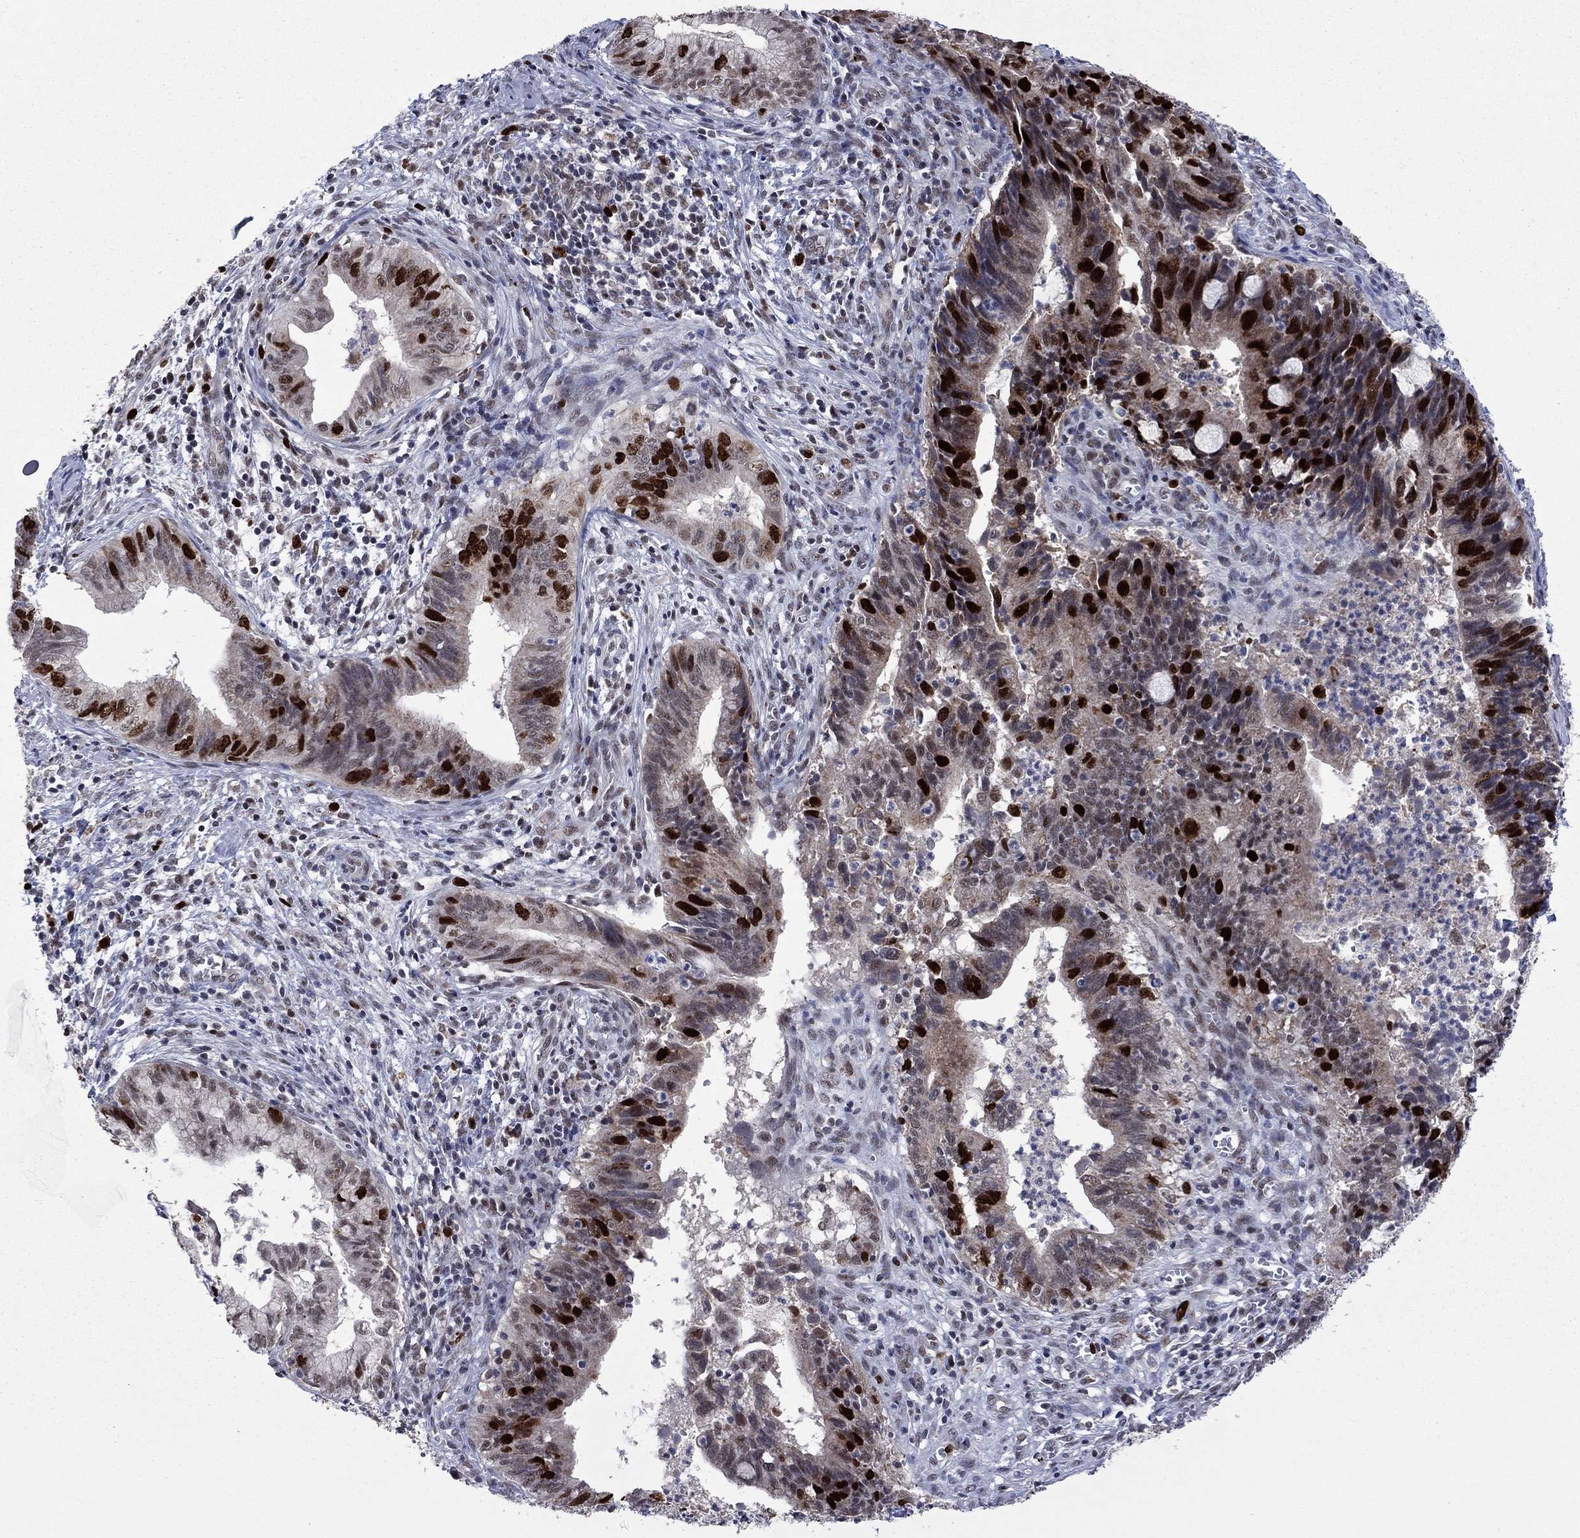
{"staining": {"intensity": "strong", "quantity": "25%-75%", "location": "nuclear"}, "tissue": "cervical cancer", "cell_type": "Tumor cells", "image_type": "cancer", "snomed": [{"axis": "morphology", "description": "Adenocarcinoma, NOS"}, {"axis": "topography", "description": "Cervix"}], "caption": "A high amount of strong nuclear expression is appreciated in about 25%-75% of tumor cells in adenocarcinoma (cervical) tissue. The staining is performed using DAB brown chromogen to label protein expression. The nuclei are counter-stained blue using hematoxylin.", "gene": "CDCA5", "patient": {"sex": "female", "age": 42}}